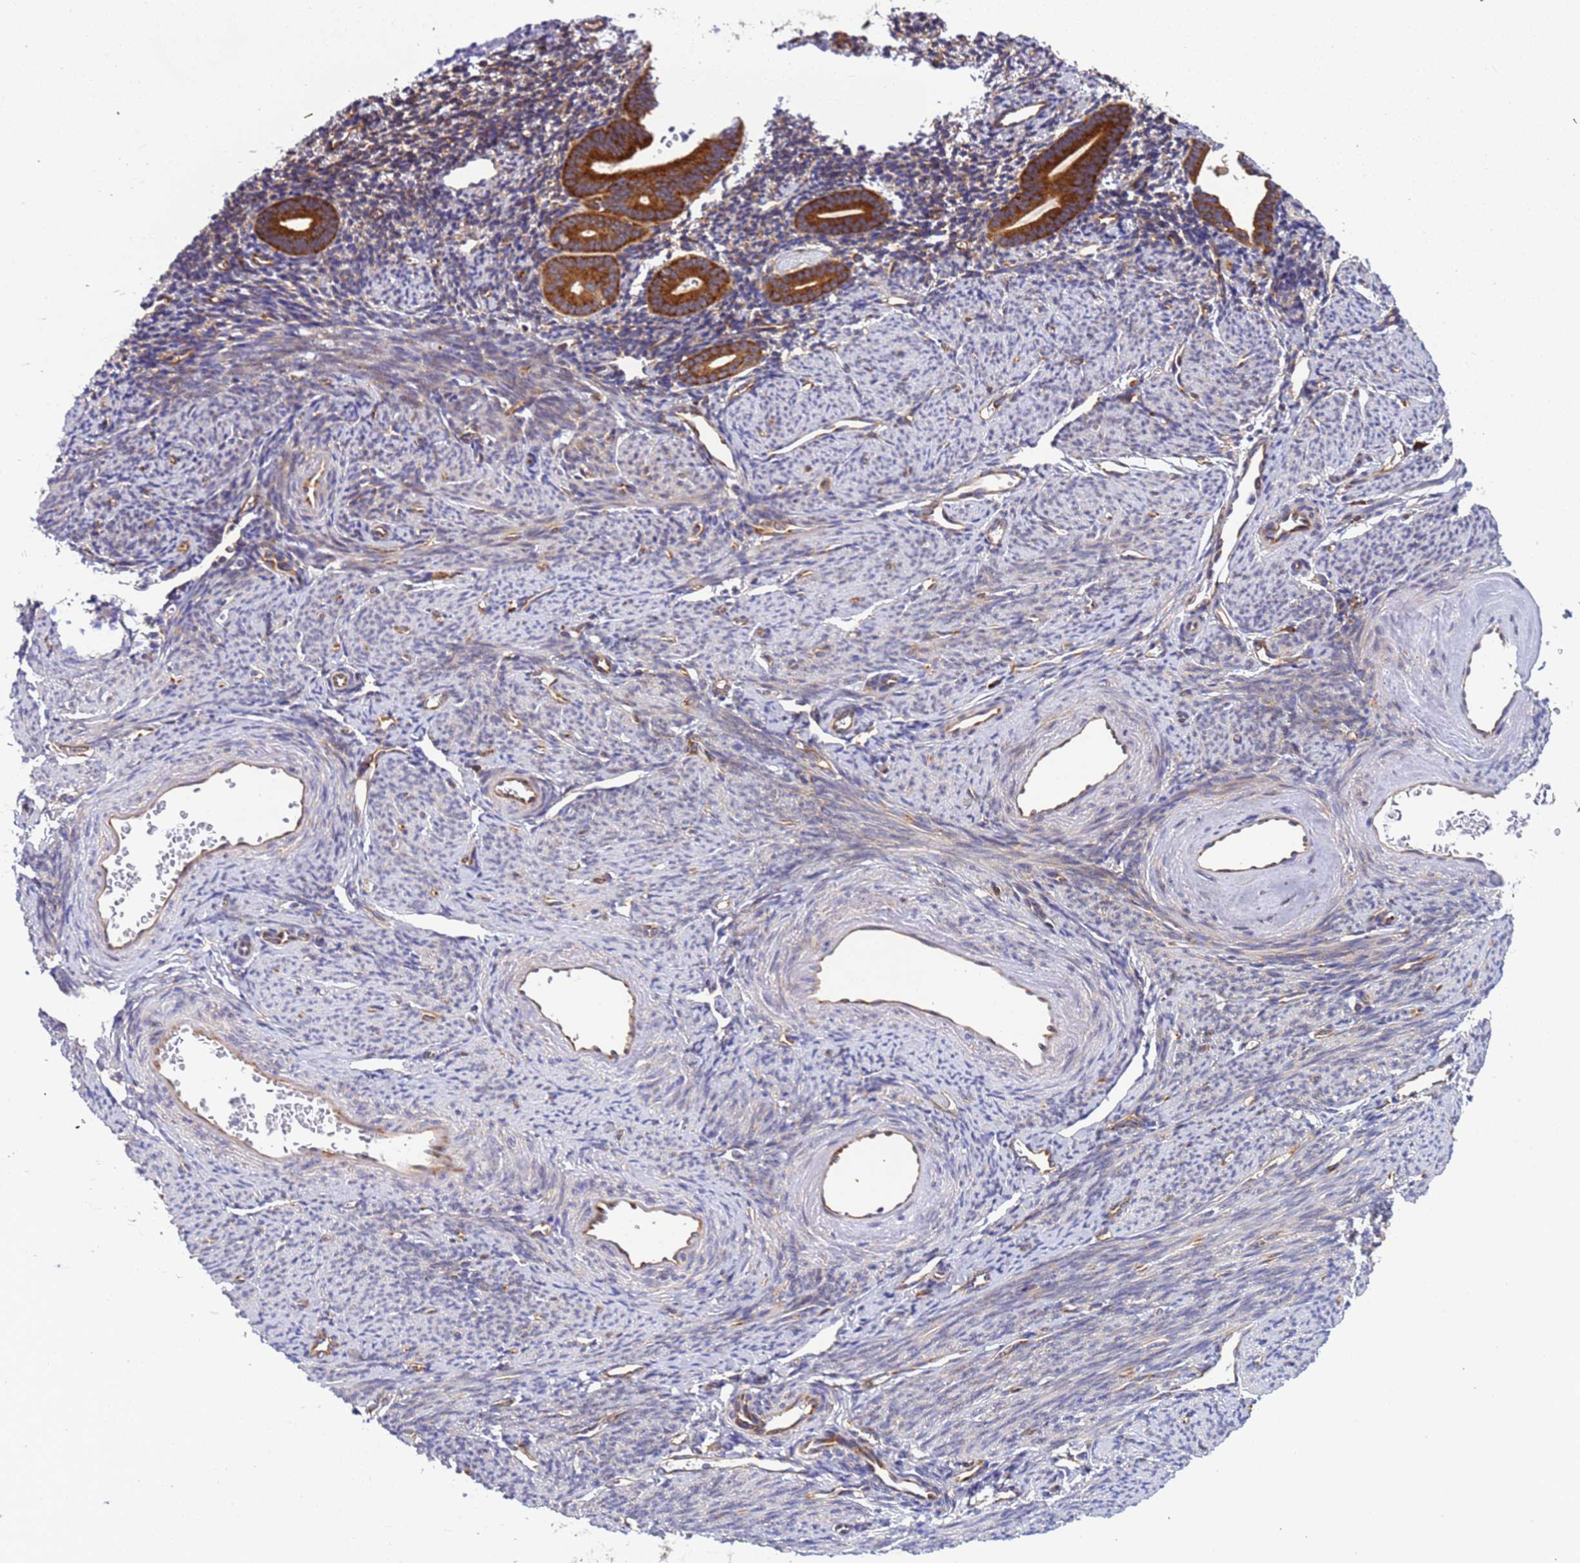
{"staining": {"intensity": "strong", "quantity": "25%-75%", "location": "cytoplasmic/membranous"}, "tissue": "endometrium", "cell_type": "Cells in endometrial stroma", "image_type": "normal", "snomed": [{"axis": "morphology", "description": "Normal tissue, NOS"}, {"axis": "topography", "description": "Endometrium"}], "caption": "Endometrium stained with DAB (3,3'-diaminobenzidine) immunohistochemistry (IHC) exhibits high levels of strong cytoplasmic/membranous staining in about 25%-75% of cells in endometrial stroma.", "gene": "RPL36", "patient": {"sex": "female", "age": 56}}